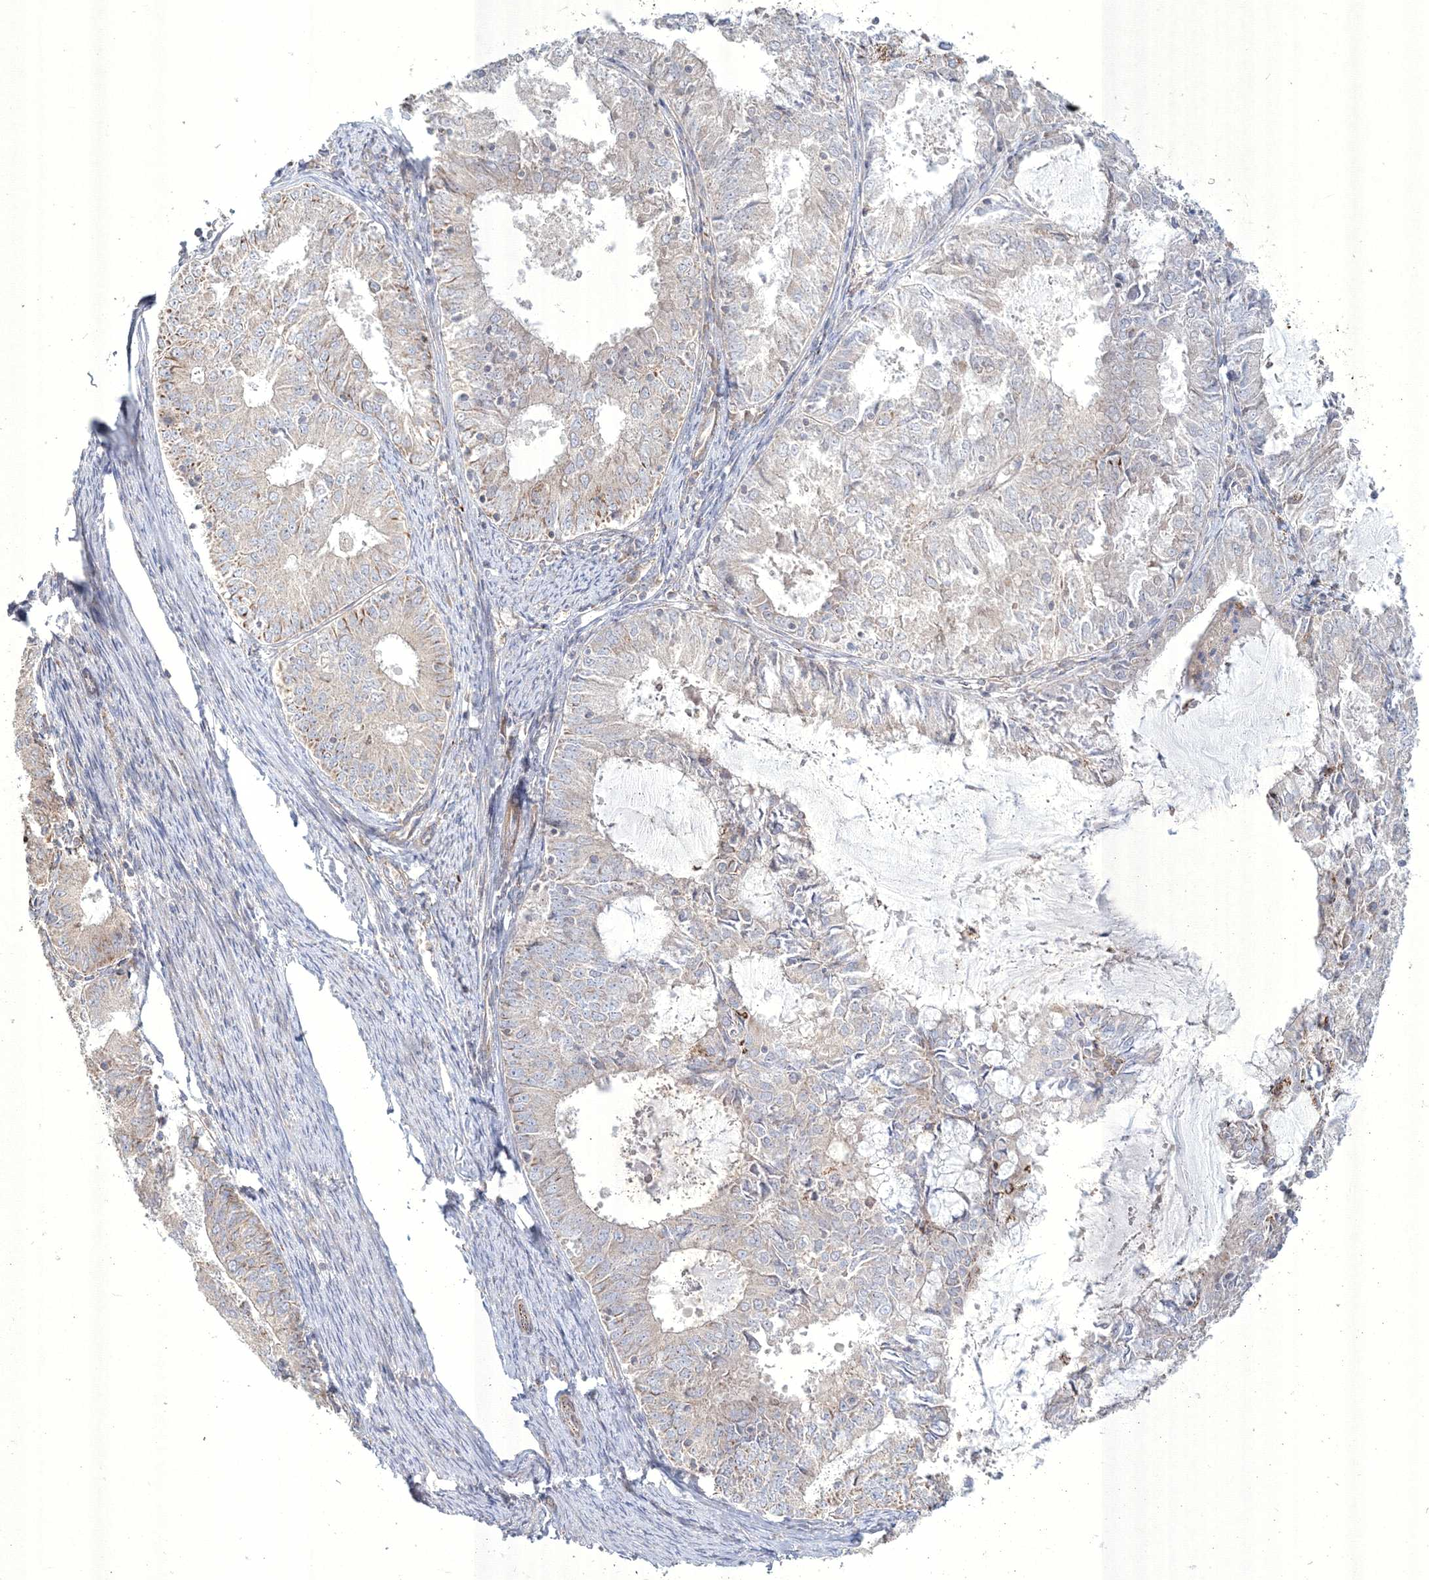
{"staining": {"intensity": "moderate", "quantity": "<25%", "location": "cytoplasmic/membranous"}, "tissue": "endometrial cancer", "cell_type": "Tumor cells", "image_type": "cancer", "snomed": [{"axis": "morphology", "description": "Adenocarcinoma, NOS"}, {"axis": "topography", "description": "Endometrium"}], "caption": "Human endometrial cancer (adenocarcinoma) stained with a protein marker displays moderate staining in tumor cells.", "gene": "WDR49", "patient": {"sex": "female", "age": 57}}